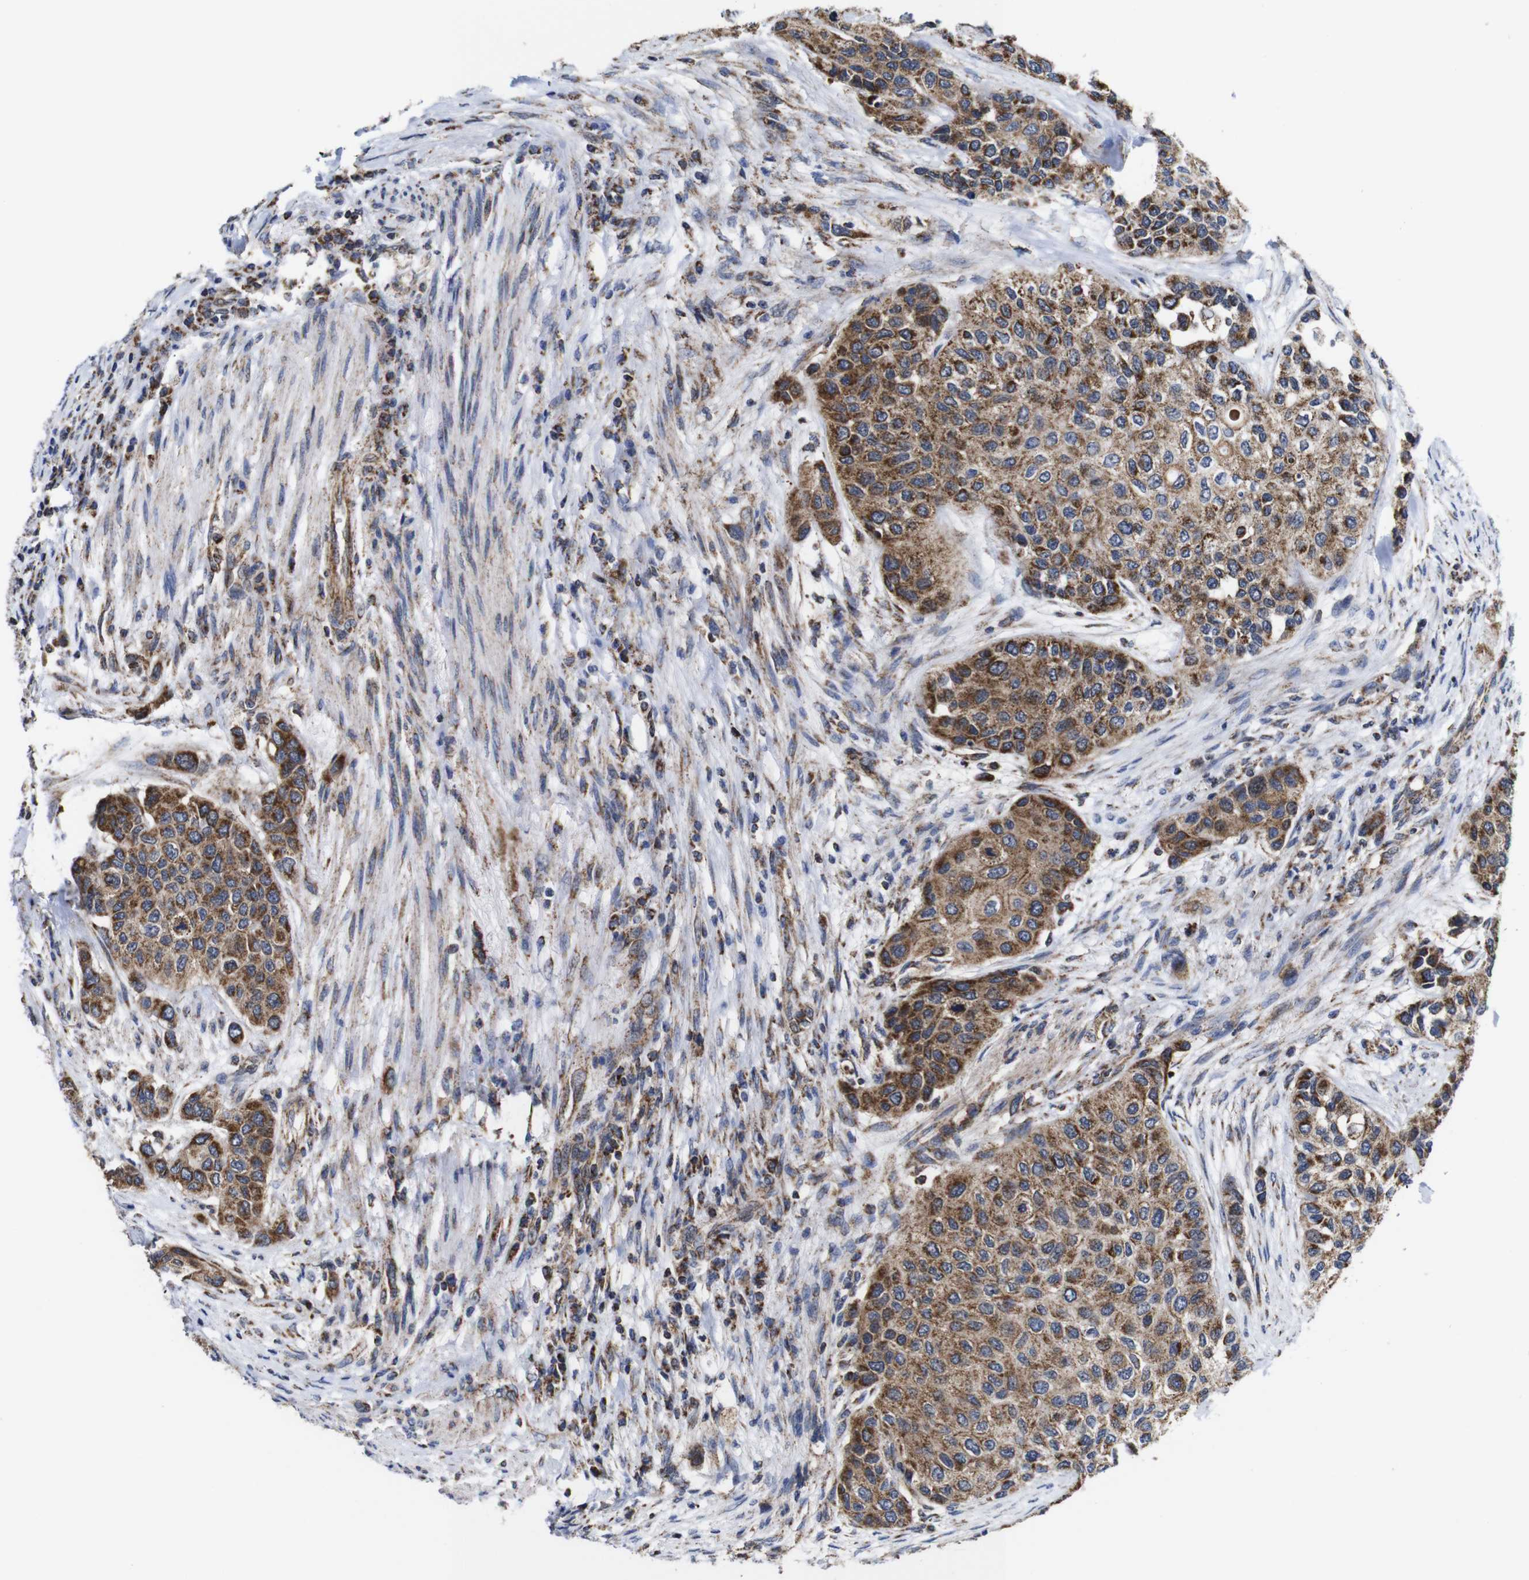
{"staining": {"intensity": "moderate", "quantity": ">75%", "location": "cytoplasmic/membranous"}, "tissue": "urothelial cancer", "cell_type": "Tumor cells", "image_type": "cancer", "snomed": [{"axis": "morphology", "description": "Urothelial carcinoma, High grade"}, {"axis": "topography", "description": "Urinary bladder"}], "caption": "An image showing moderate cytoplasmic/membranous expression in about >75% of tumor cells in urothelial carcinoma (high-grade), as visualized by brown immunohistochemical staining.", "gene": "C17orf80", "patient": {"sex": "female", "age": 56}}